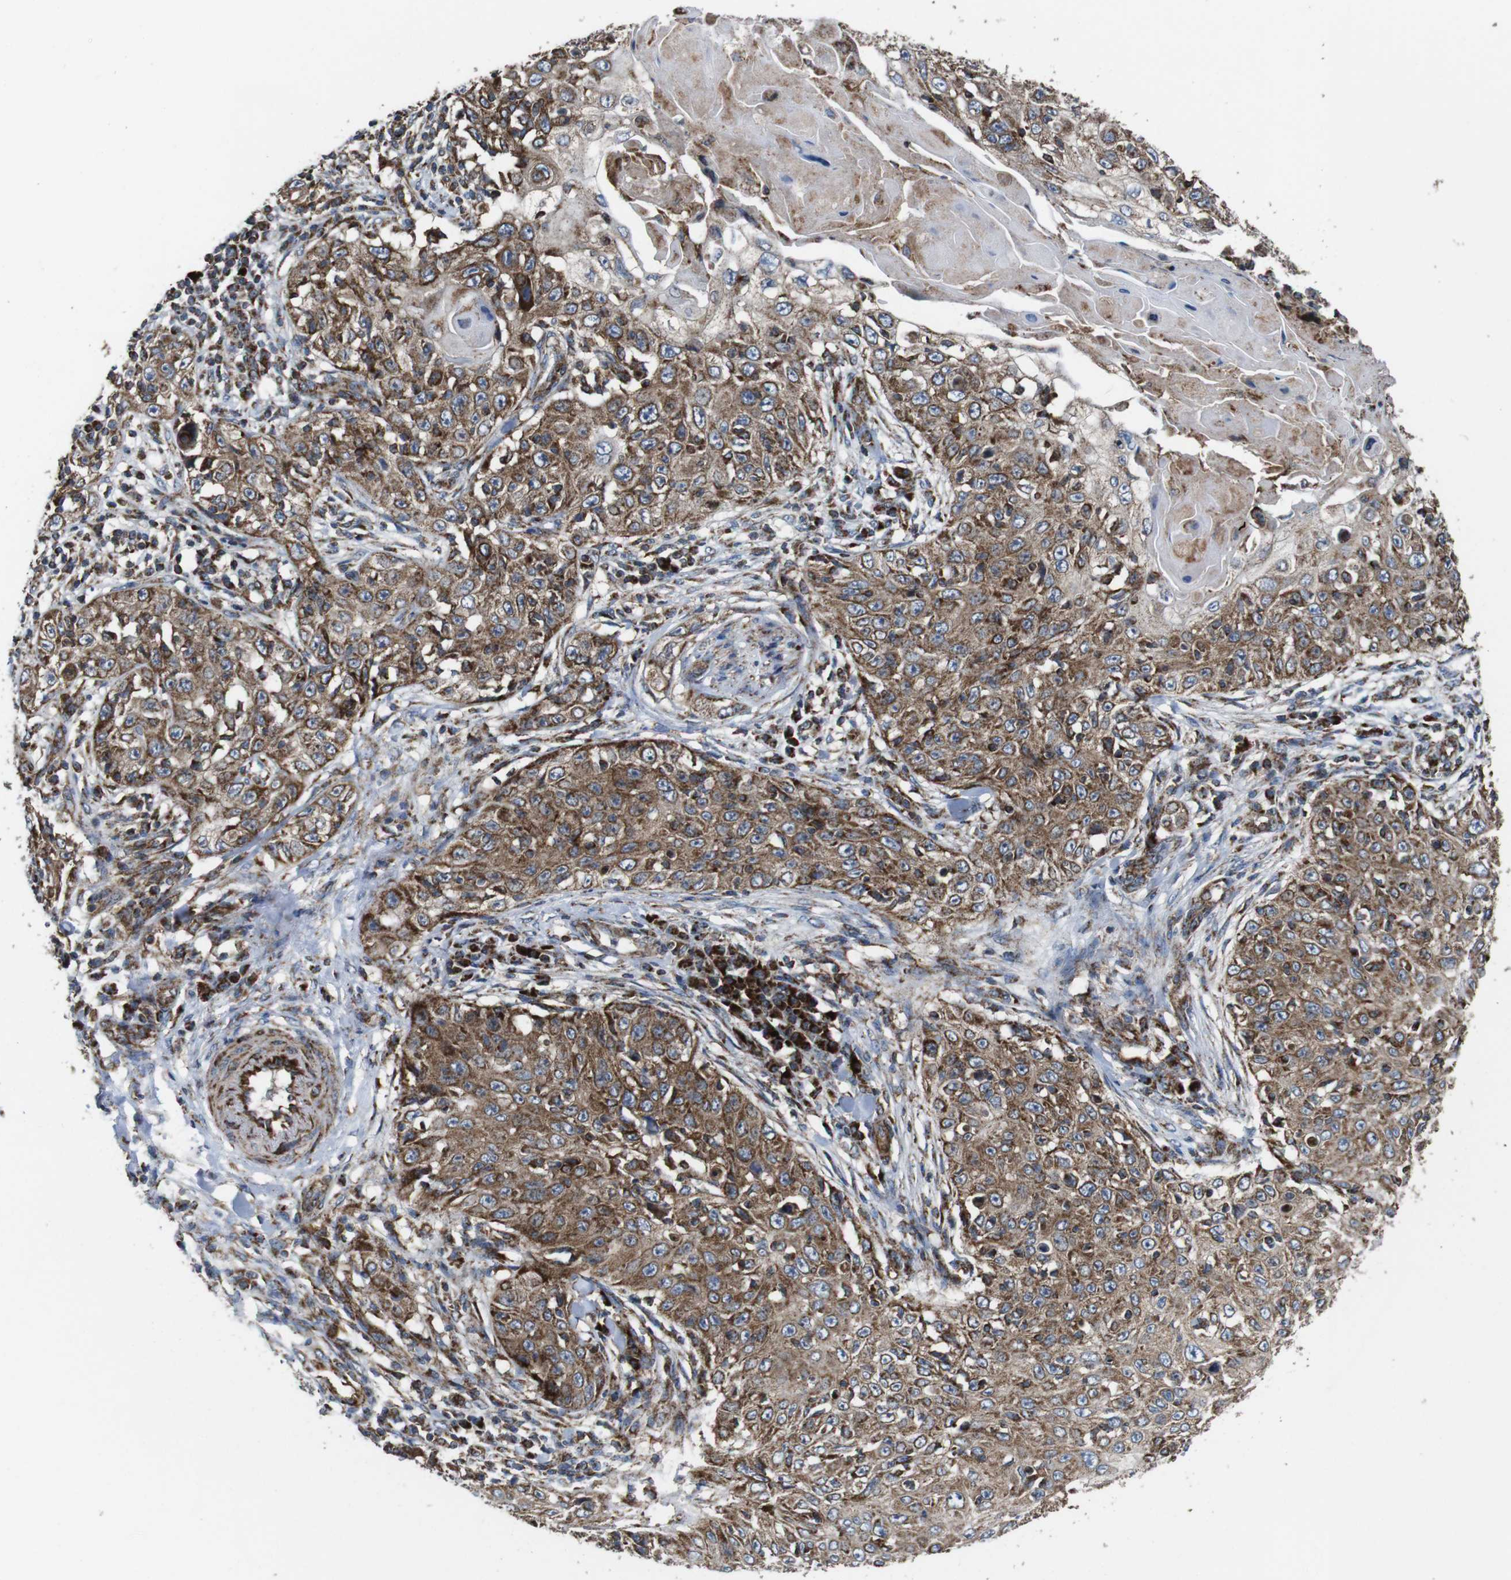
{"staining": {"intensity": "moderate", "quantity": ">75%", "location": "cytoplasmic/membranous"}, "tissue": "skin cancer", "cell_type": "Tumor cells", "image_type": "cancer", "snomed": [{"axis": "morphology", "description": "Squamous cell carcinoma, NOS"}, {"axis": "topography", "description": "Skin"}], "caption": "Immunohistochemical staining of skin squamous cell carcinoma exhibits medium levels of moderate cytoplasmic/membranous protein staining in approximately >75% of tumor cells.", "gene": "HK1", "patient": {"sex": "male", "age": 86}}